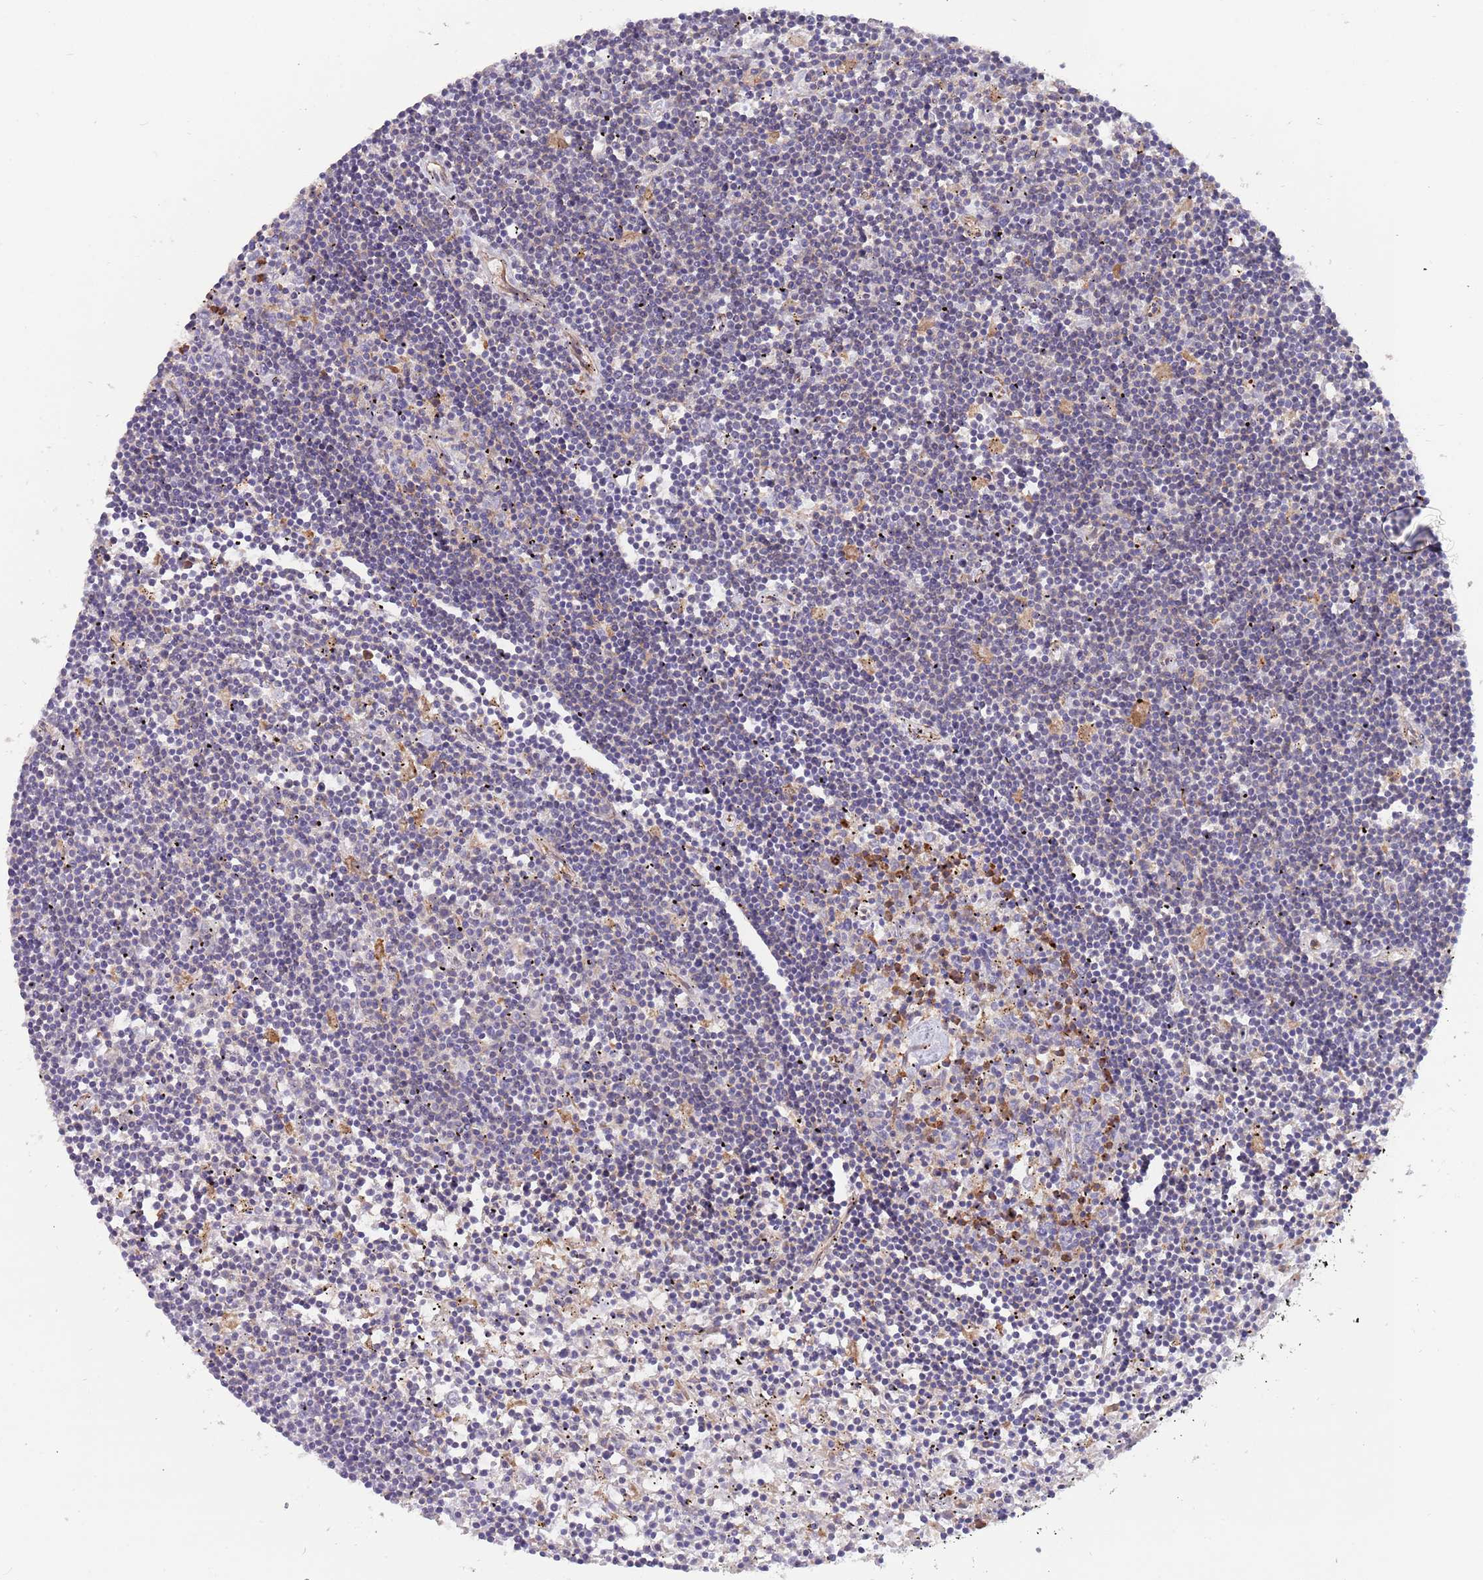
{"staining": {"intensity": "negative", "quantity": "none", "location": "none"}, "tissue": "lymphoma", "cell_type": "Tumor cells", "image_type": "cancer", "snomed": [{"axis": "morphology", "description": "Malignant lymphoma, non-Hodgkin's type, Low grade"}, {"axis": "topography", "description": "Spleen"}], "caption": "Immunohistochemical staining of lymphoma exhibits no significant expression in tumor cells.", "gene": "ARMCX6", "patient": {"sex": "male", "age": 76}}